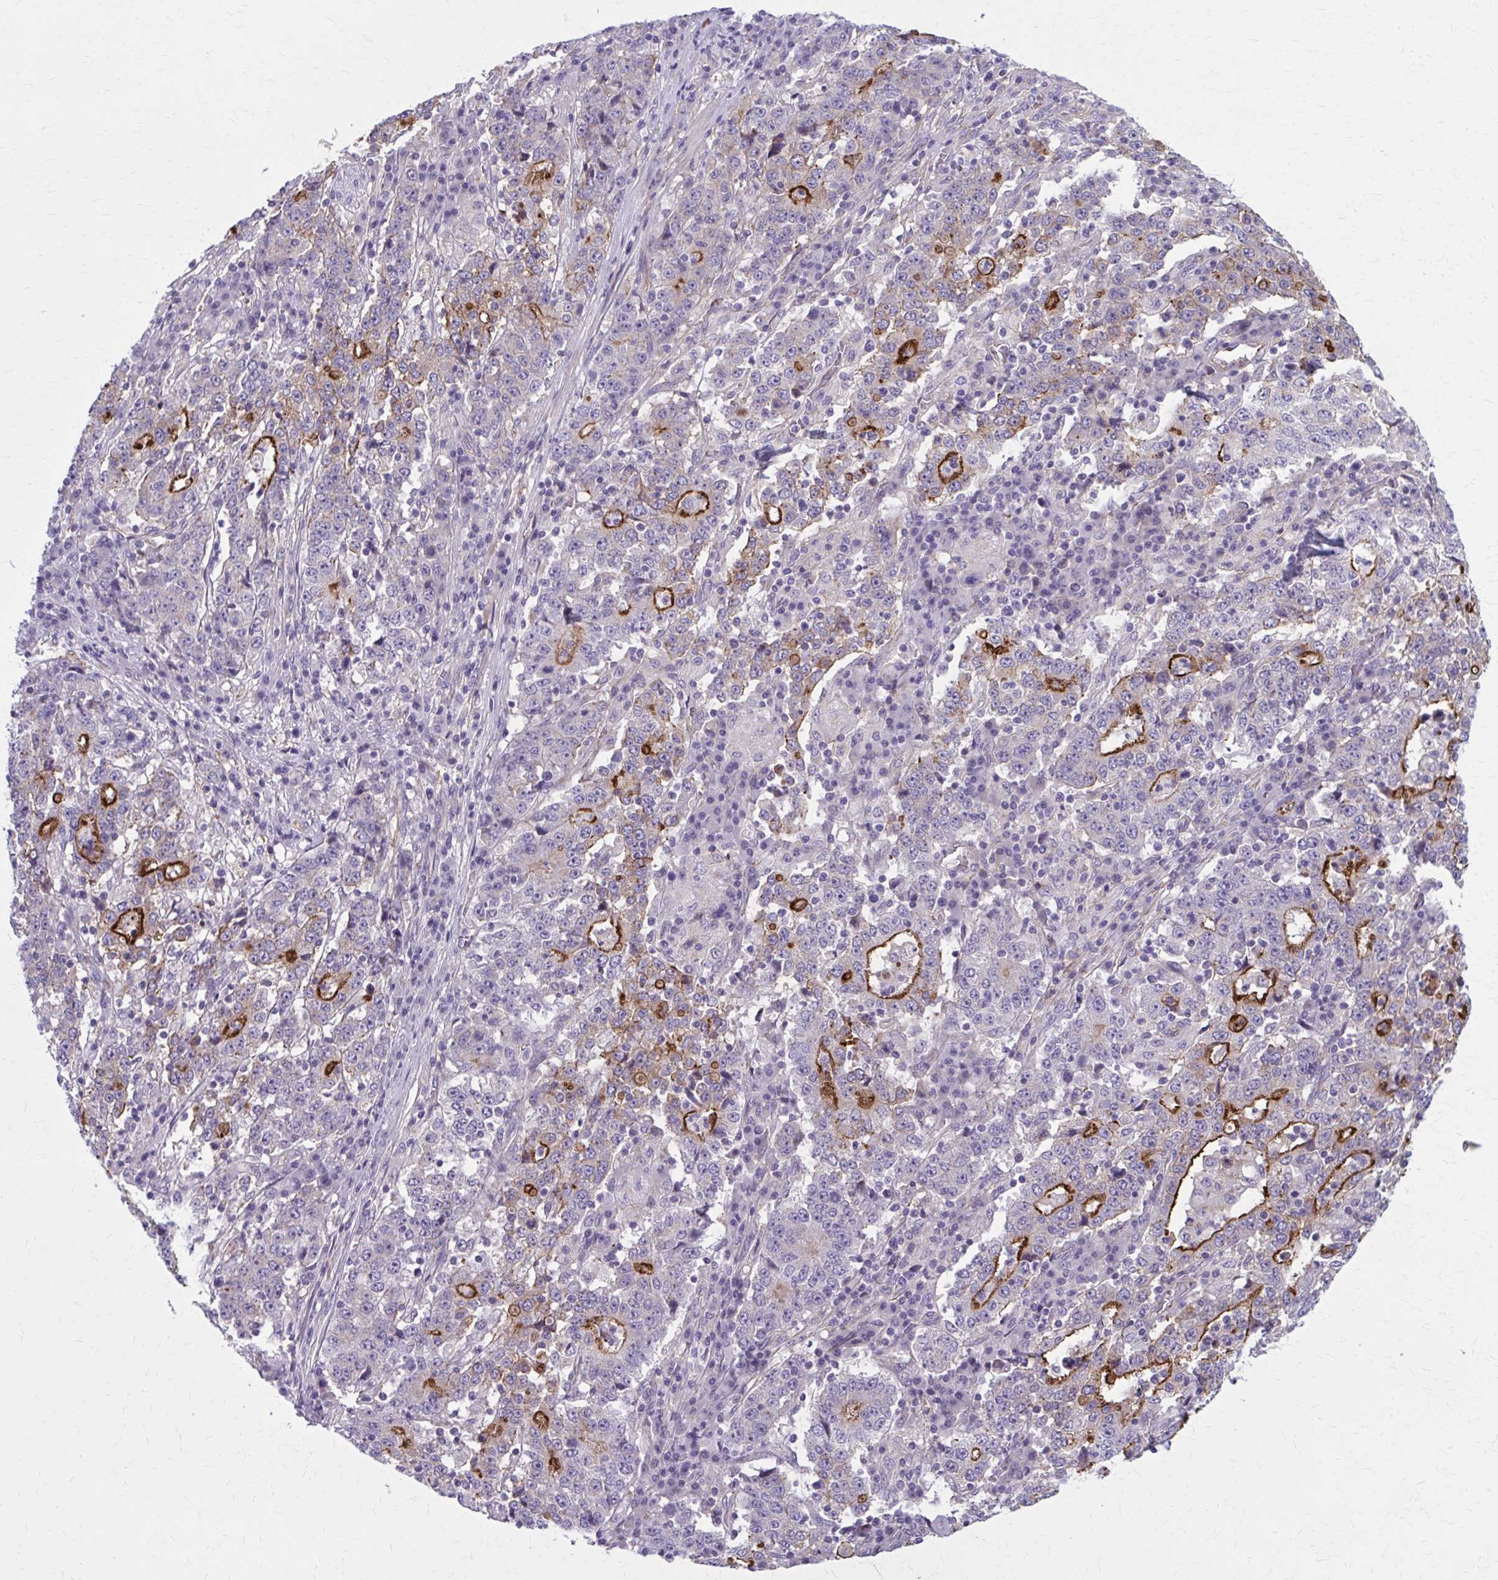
{"staining": {"intensity": "strong", "quantity": "25%-75%", "location": "cytoplasmic/membranous"}, "tissue": "stomach cancer", "cell_type": "Tumor cells", "image_type": "cancer", "snomed": [{"axis": "morphology", "description": "Adenocarcinoma, NOS"}, {"axis": "topography", "description": "Stomach"}], "caption": "The histopathology image displays a brown stain indicating the presence of a protein in the cytoplasmic/membranous of tumor cells in stomach adenocarcinoma.", "gene": "ZDHHC7", "patient": {"sex": "male", "age": 59}}